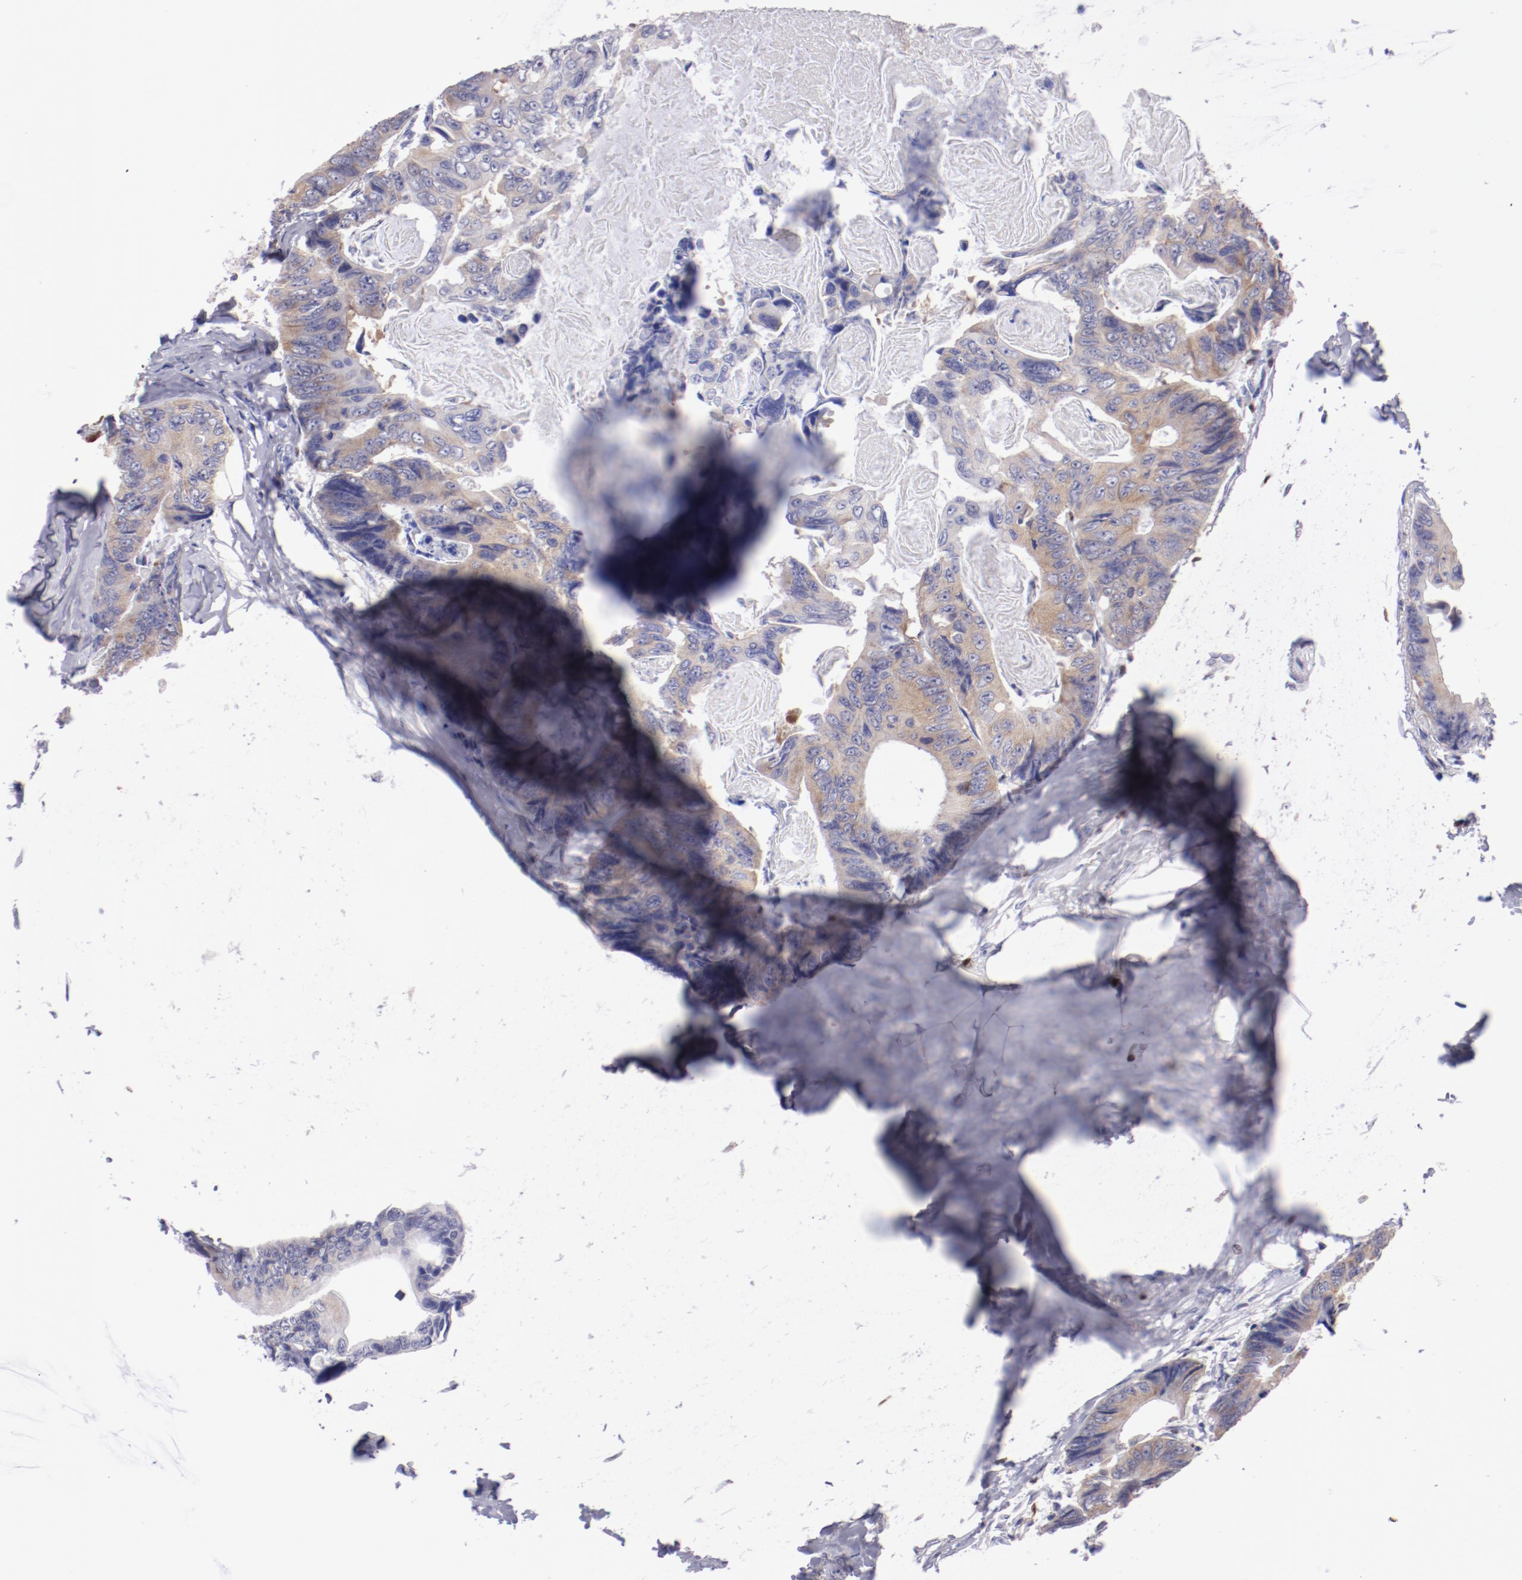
{"staining": {"intensity": "weak", "quantity": ">75%", "location": "cytoplasmic/membranous"}, "tissue": "colorectal cancer", "cell_type": "Tumor cells", "image_type": "cancer", "snomed": [{"axis": "morphology", "description": "Adenocarcinoma, NOS"}, {"axis": "topography", "description": "Colon"}], "caption": "A photomicrograph showing weak cytoplasmic/membranous positivity in approximately >75% of tumor cells in colorectal cancer (adenocarcinoma), as visualized by brown immunohistochemical staining.", "gene": "IRF8", "patient": {"sex": "female", "age": 55}}